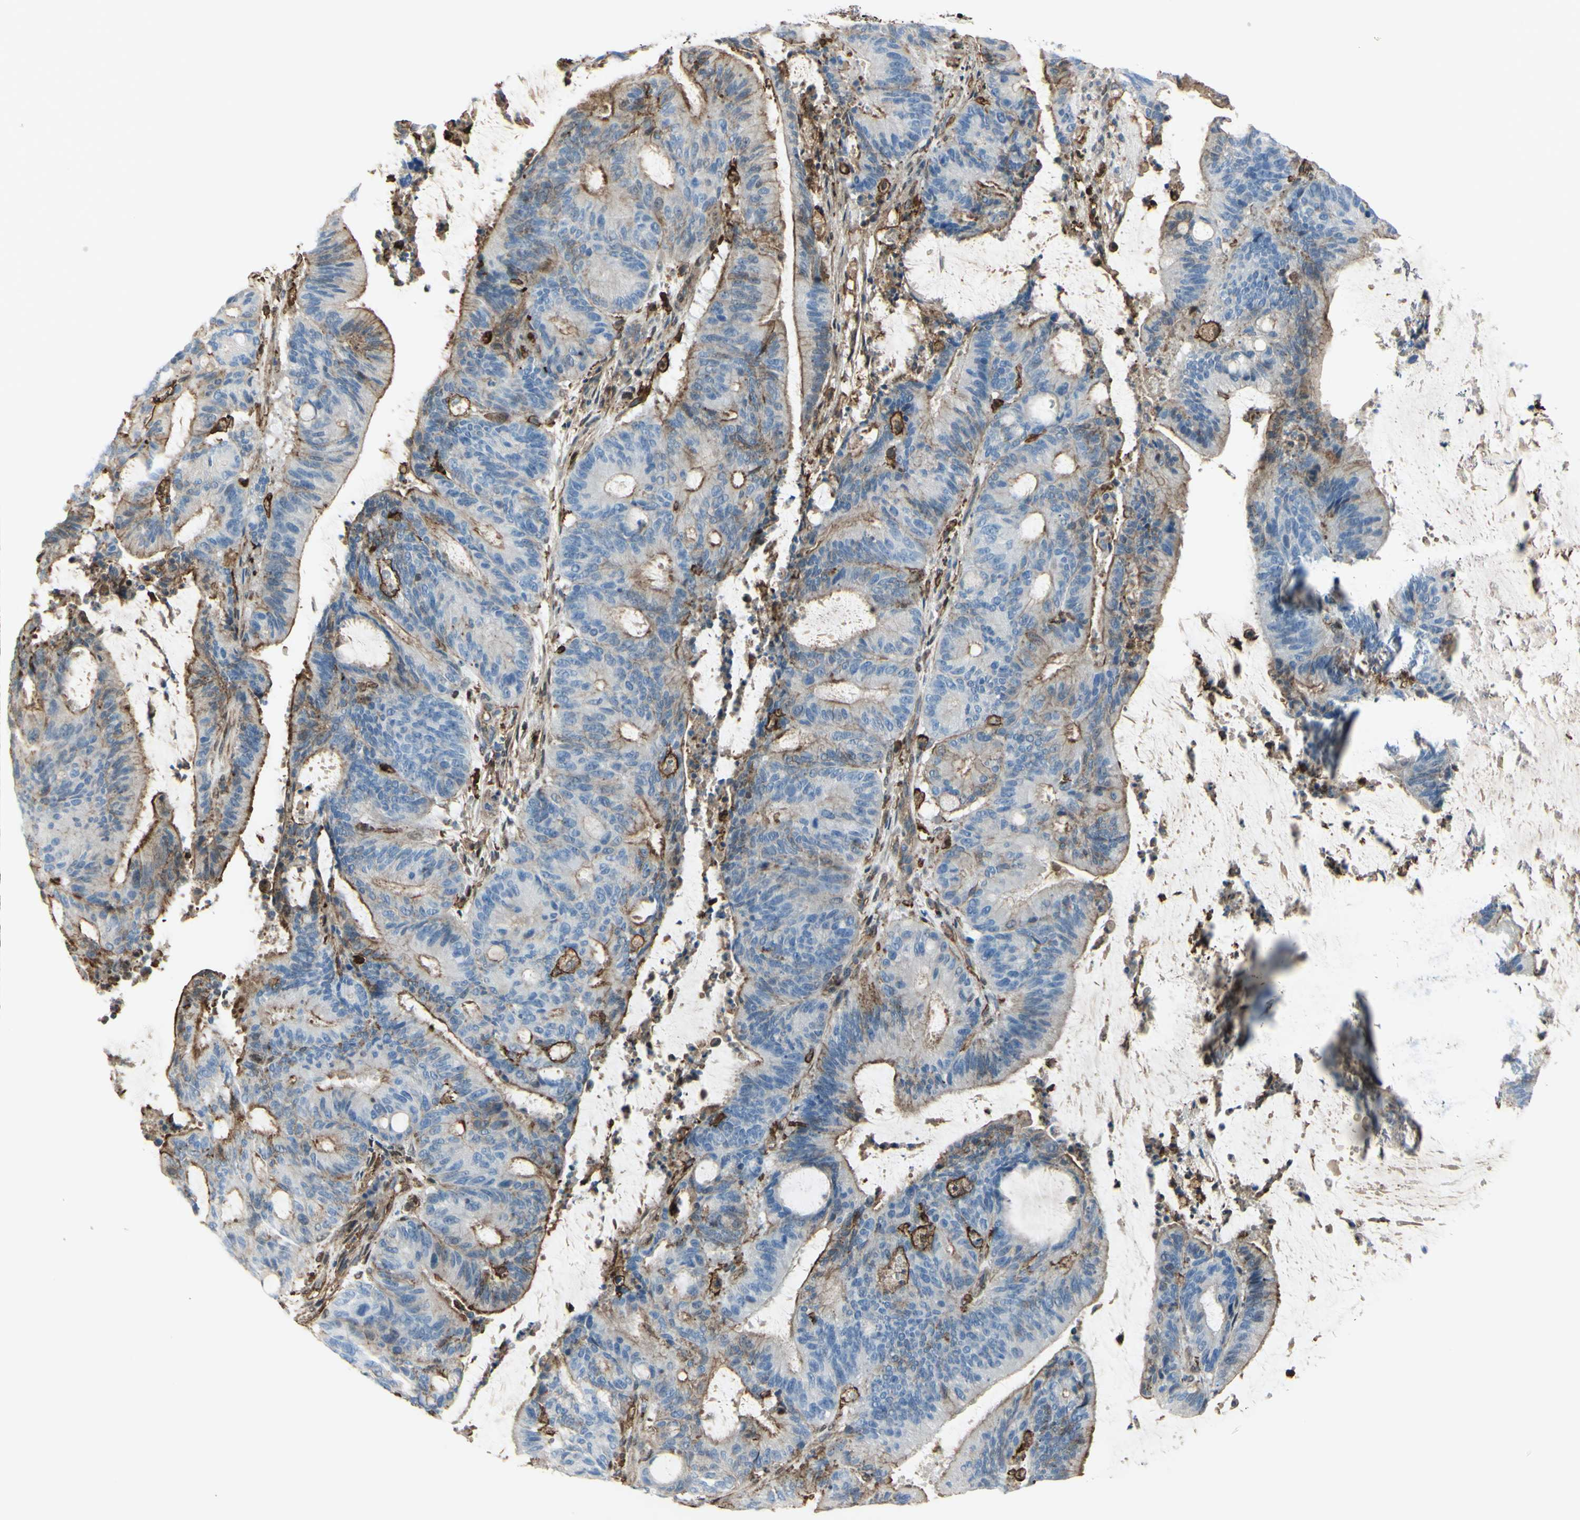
{"staining": {"intensity": "negative", "quantity": "none", "location": "none"}, "tissue": "liver cancer", "cell_type": "Tumor cells", "image_type": "cancer", "snomed": [{"axis": "morphology", "description": "Cholangiocarcinoma"}, {"axis": "topography", "description": "Liver"}], "caption": "Tumor cells are negative for brown protein staining in liver cancer (cholangiocarcinoma).", "gene": "GSN", "patient": {"sex": "female", "age": 73}}